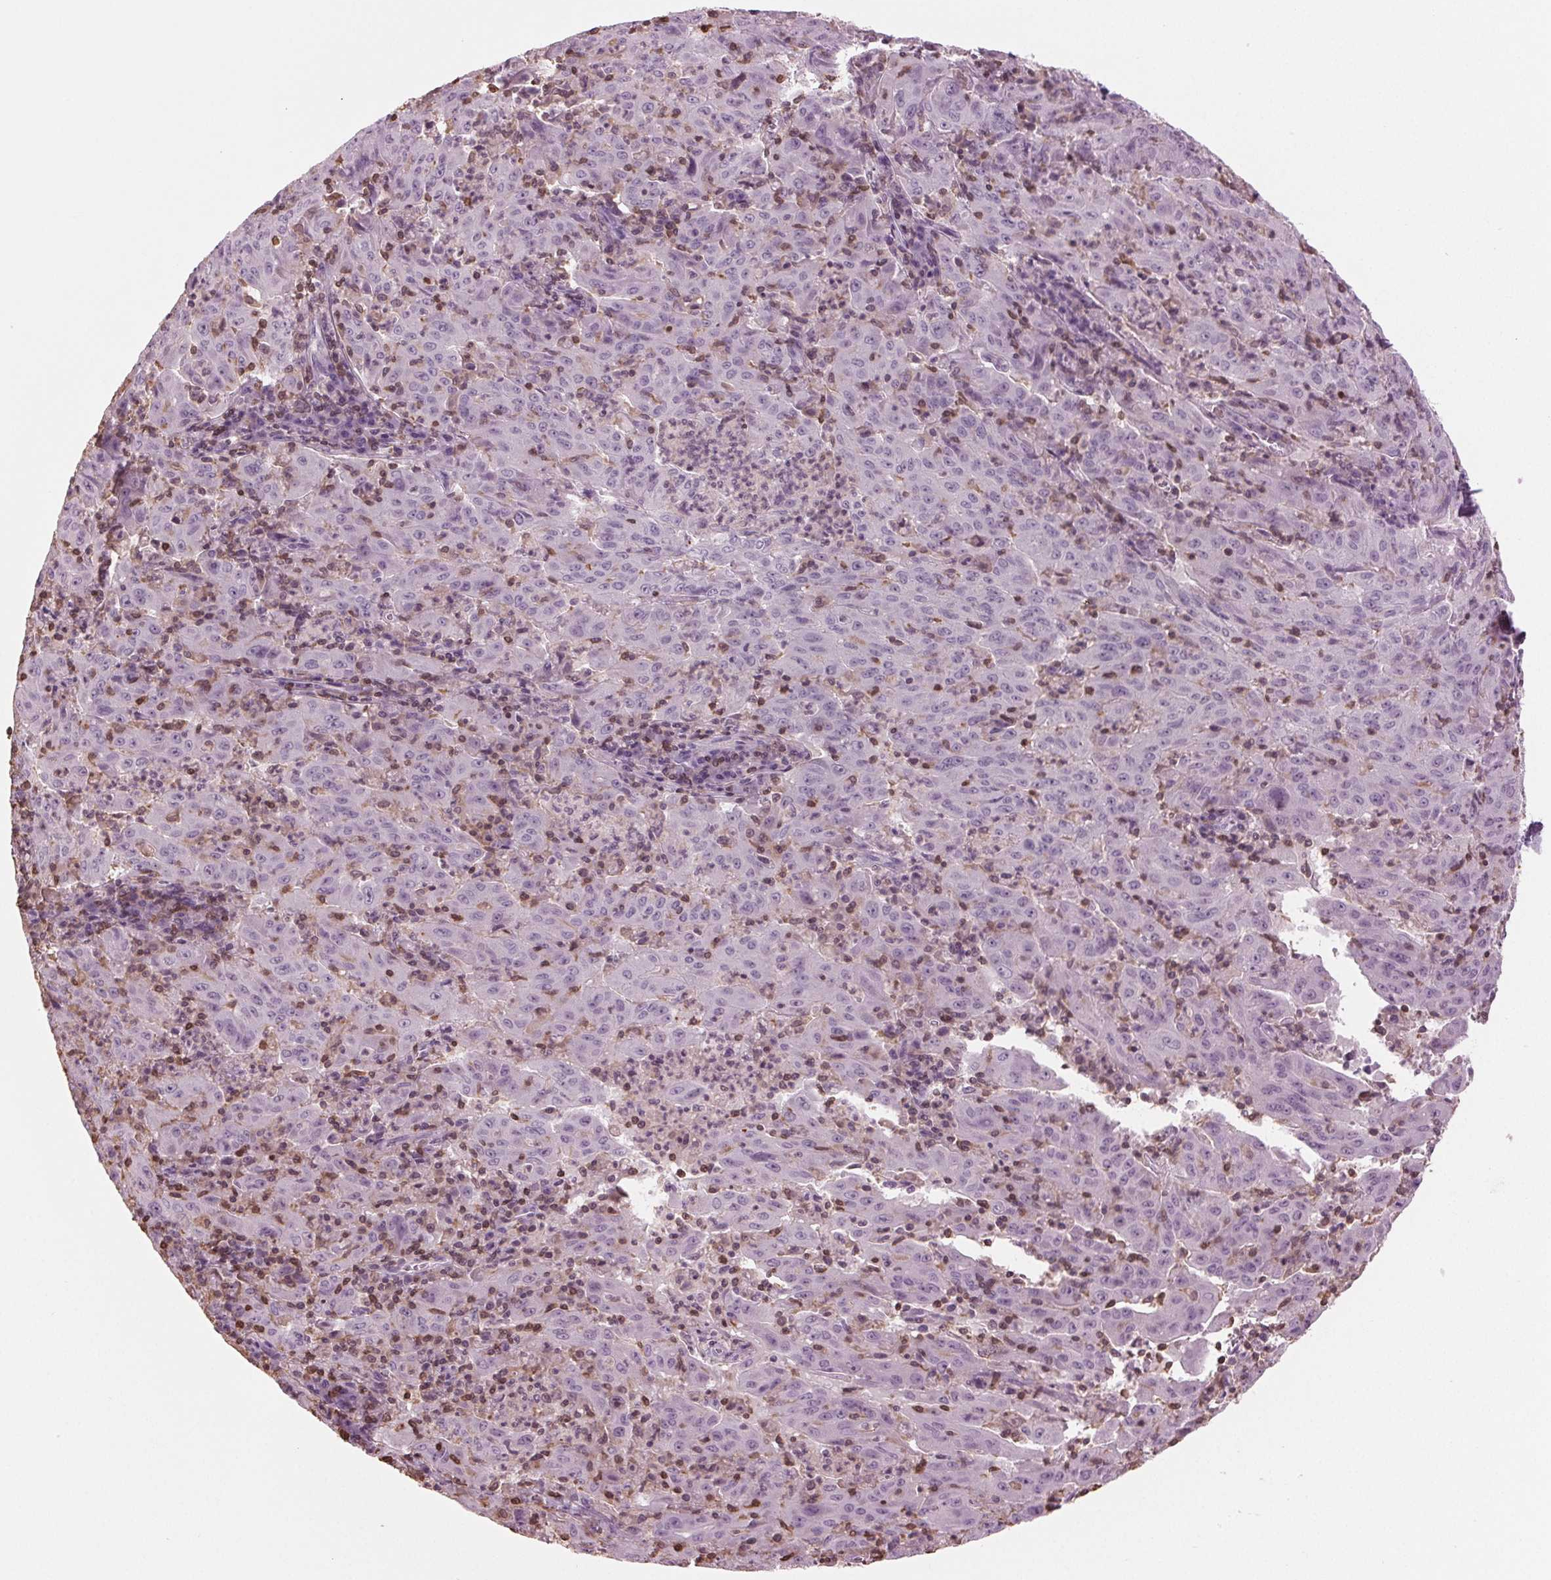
{"staining": {"intensity": "negative", "quantity": "none", "location": "none"}, "tissue": "pancreatic cancer", "cell_type": "Tumor cells", "image_type": "cancer", "snomed": [{"axis": "morphology", "description": "Adenocarcinoma, NOS"}, {"axis": "topography", "description": "Pancreas"}], "caption": "Pancreatic cancer stained for a protein using IHC demonstrates no positivity tumor cells.", "gene": "BTLA", "patient": {"sex": "male", "age": 63}}